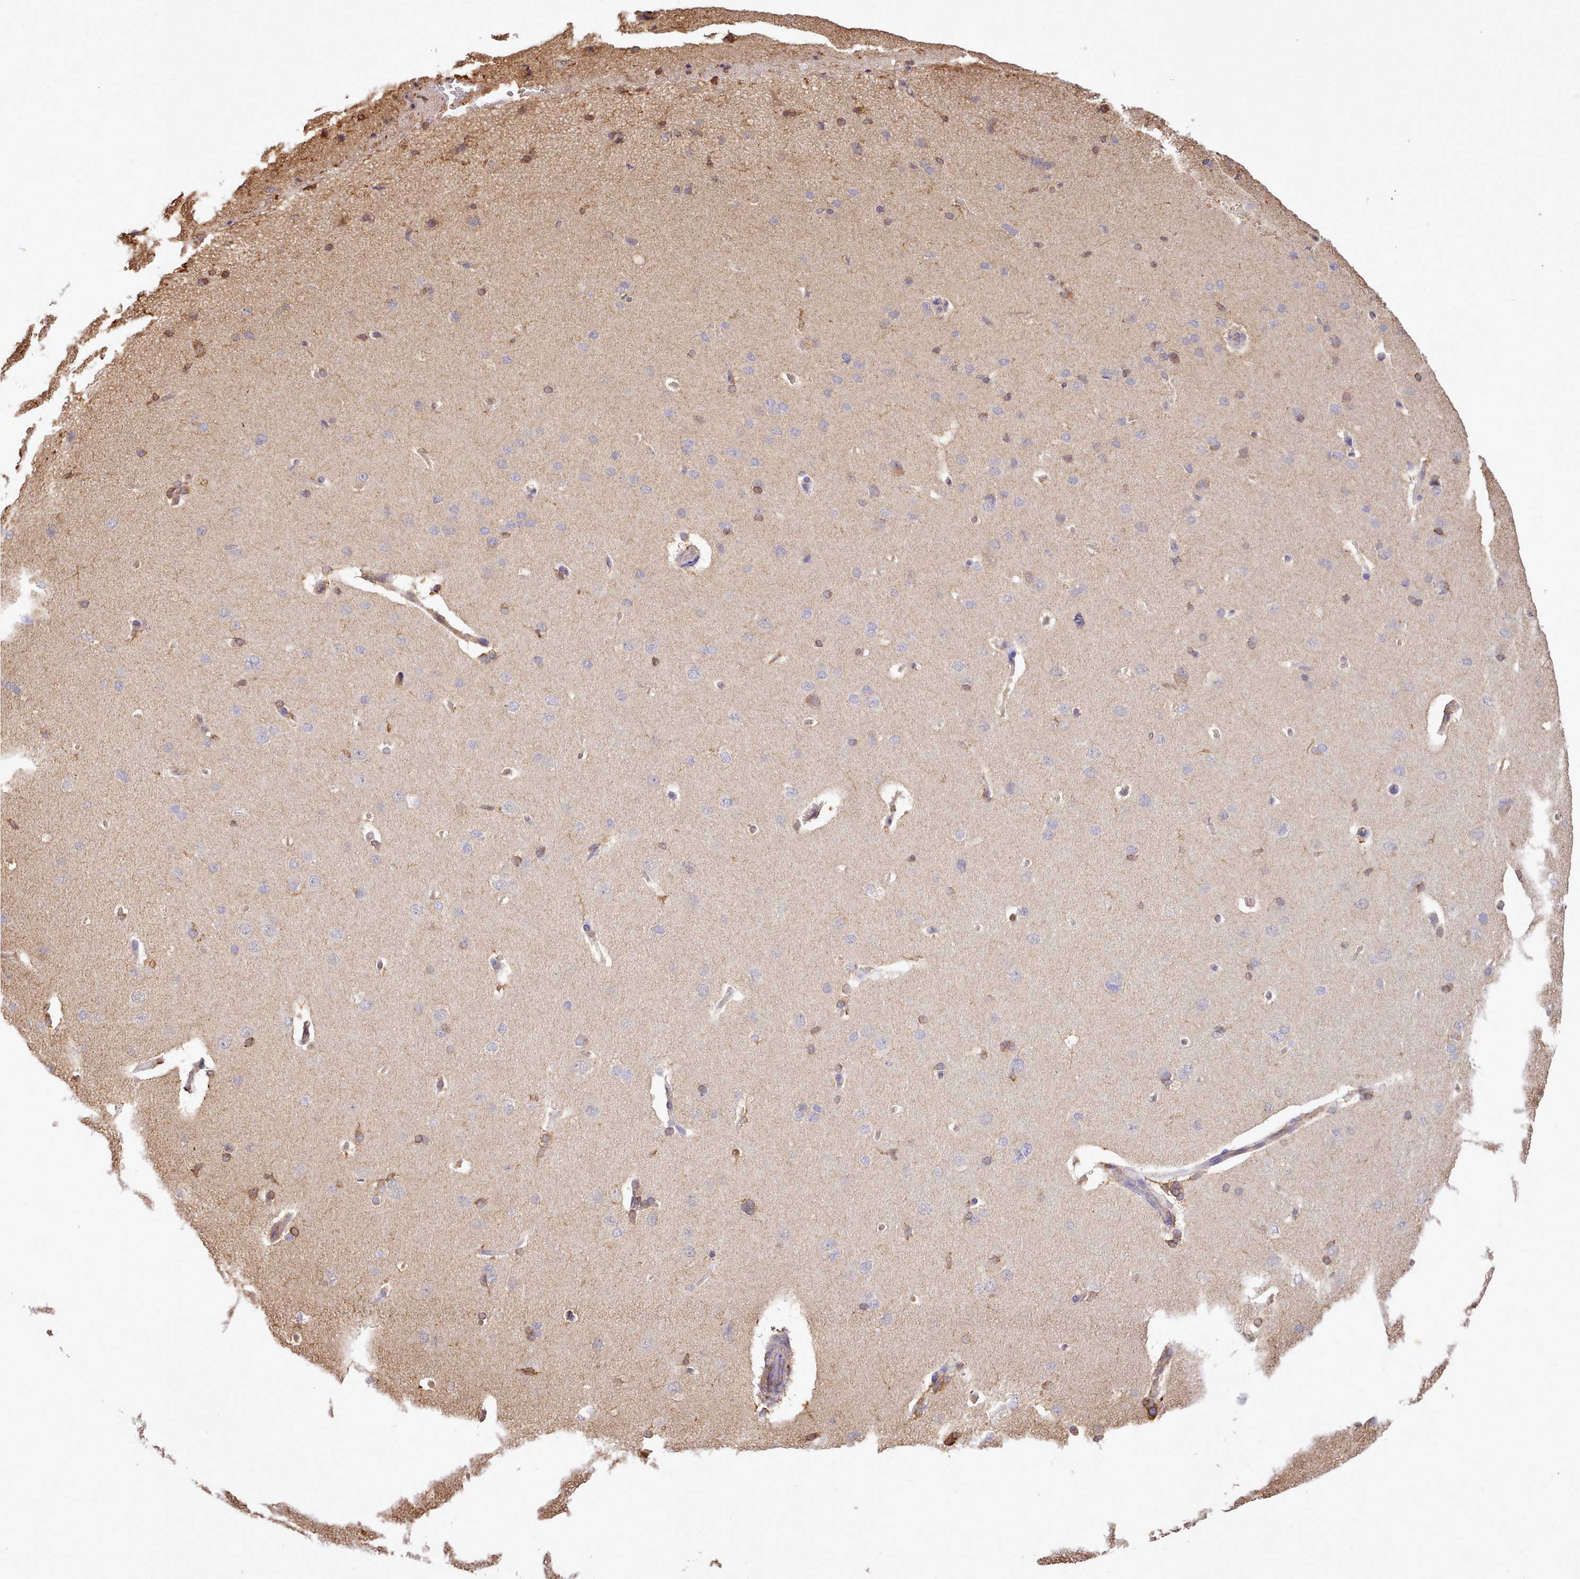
{"staining": {"intensity": "moderate", "quantity": ">75%", "location": "cytoplasmic/membranous"}, "tissue": "cerebral cortex", "cell_type": "Endothelial cells", "image_type": "normal", "snomed": [{"axis": "morphology", "description": "Normal tissue, NOS"}, {"axis": "topography", "description": "Cerebral cortex"}], "caption": "Protein analysis of benign cerebral cortex exhibits moderate cytoplasmic/membranous staining in approximately >75% of endothelial cells.", "gene": "CAPZA1", "patient": {"sex": "male", "age": 62}}